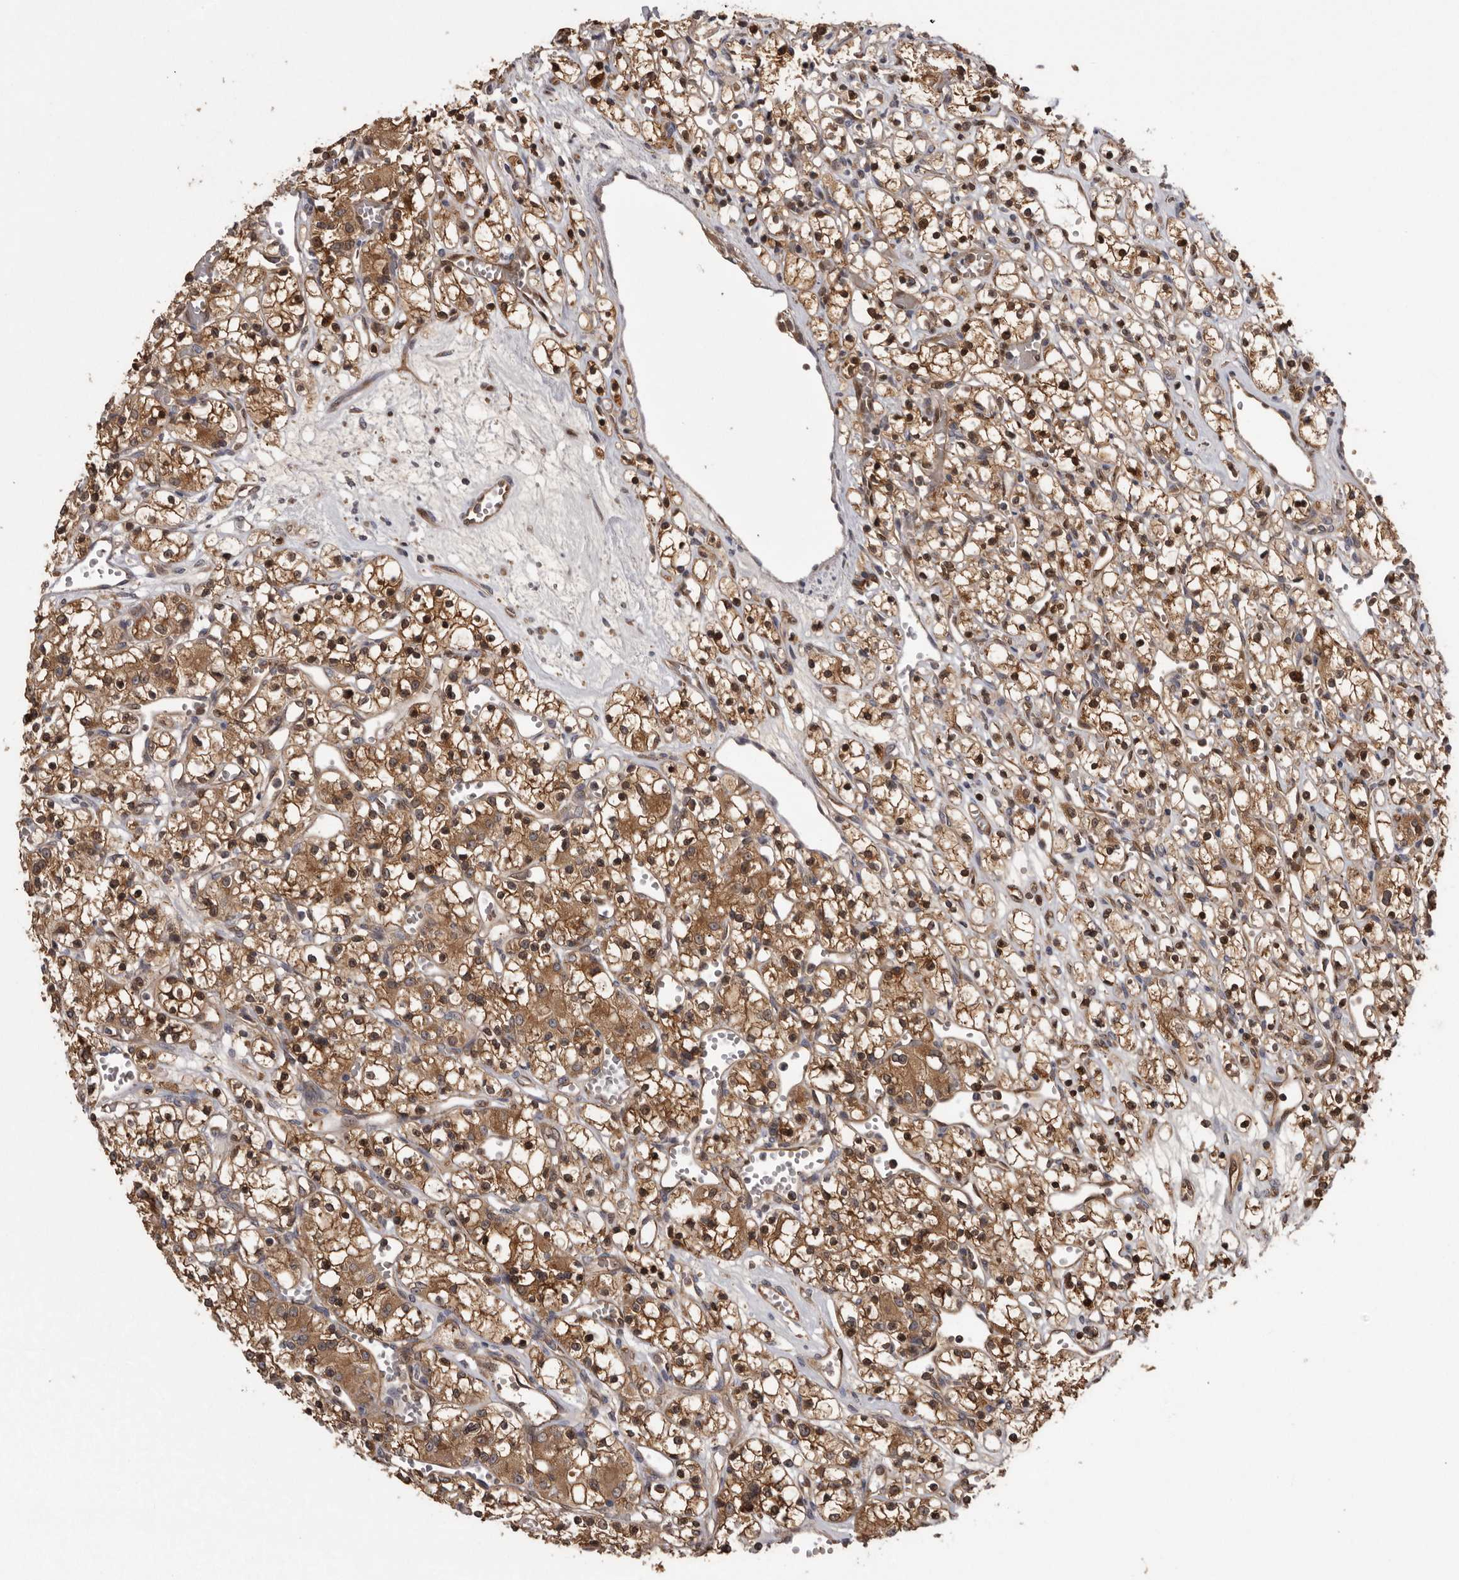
{"staining": {"intensity": "moderate", "quantity": ">75%", "location": "cytoplasmic/membranous,nuclear"}, "tissue": "renal cancer", "cell_type": "Tumor cells", "image_type": "cancer", "snomed": [{"axis": "morphology", "description": "Adenocarcinoma, NOS"}, {"axis": "topography", "description": "Kidney"}], "caption": "Brown immunohistochemical staining in human renal adenocarcinoma shows moderate cytoplasmic/membranous and nuclear staining in about >75% of tumor cells. The protein is shown in brown color, while the nuclei are stained blue.", "gene": "DARS1", "patient": {"sex": "female", "age": 59}}